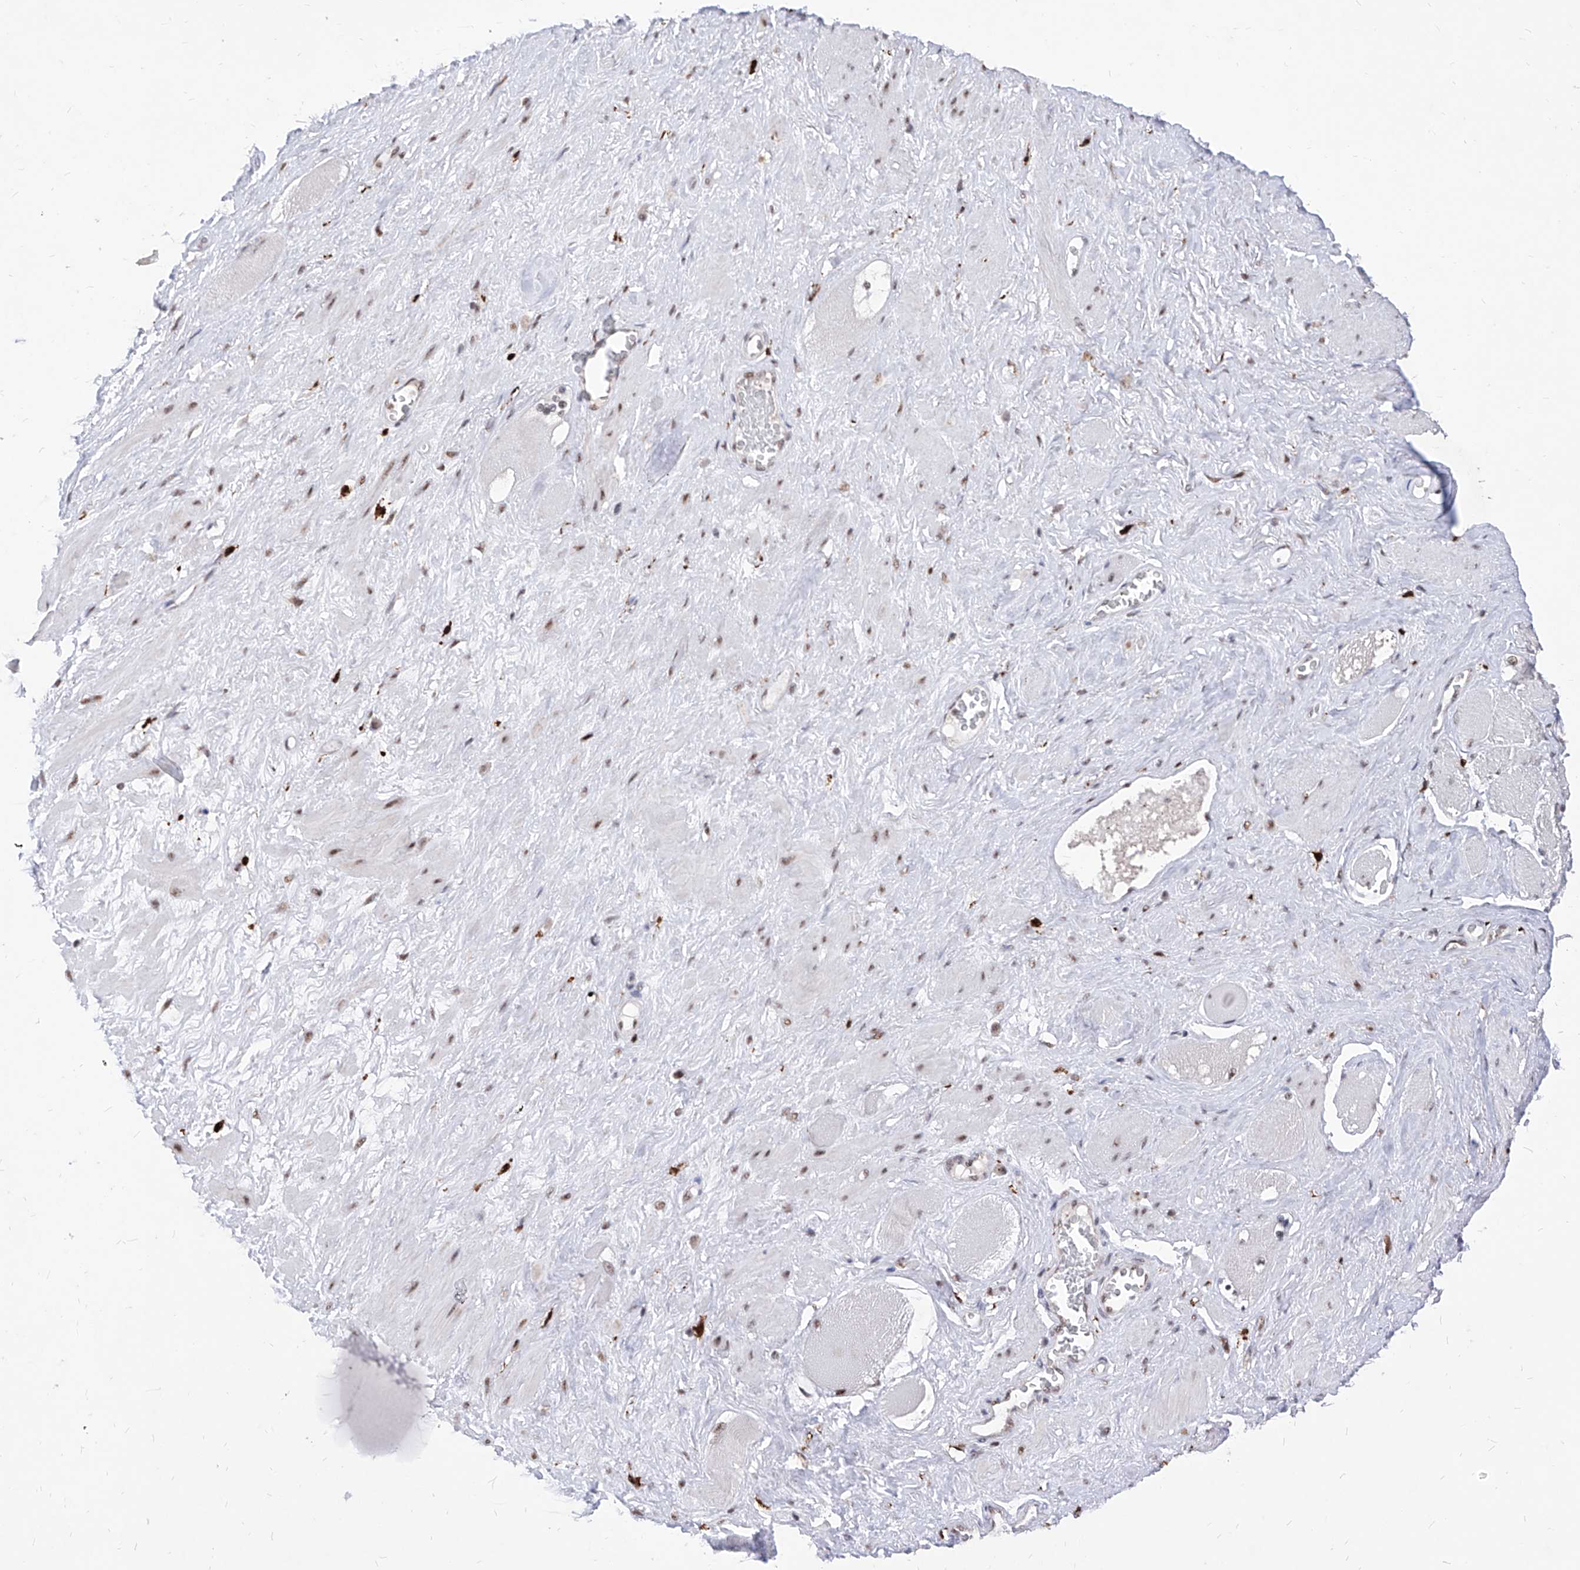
{"staining": {"intensity": "negative", "quantity": "none", "location": "none"}, "tissue": "adipose tissue", "cell_type": "Adipocytes", "image_type": "normal", "snomed": [{"axis": "morphology", "description": "Normal tissue, NOS"}, {"axis": "morphology", "description": "Adenocarcinoma, Low grade"}, {"axis": "topography", "description": "Prostate"}, {"axis": "topography", "description": "Peripheral nerve tissue"}], "caption": "The histopathology image displays no staining of adipocytes in normal adipose tissue. The staining was performed using DAB (3,3'-diaminobenzidine) to visualize the protein expression in brown, while the nuclei were stained in blue with hematoxylin (Magnification: 20x).", "gene": "PHF5A", "patient": {"sex": "male", "age": 63}}